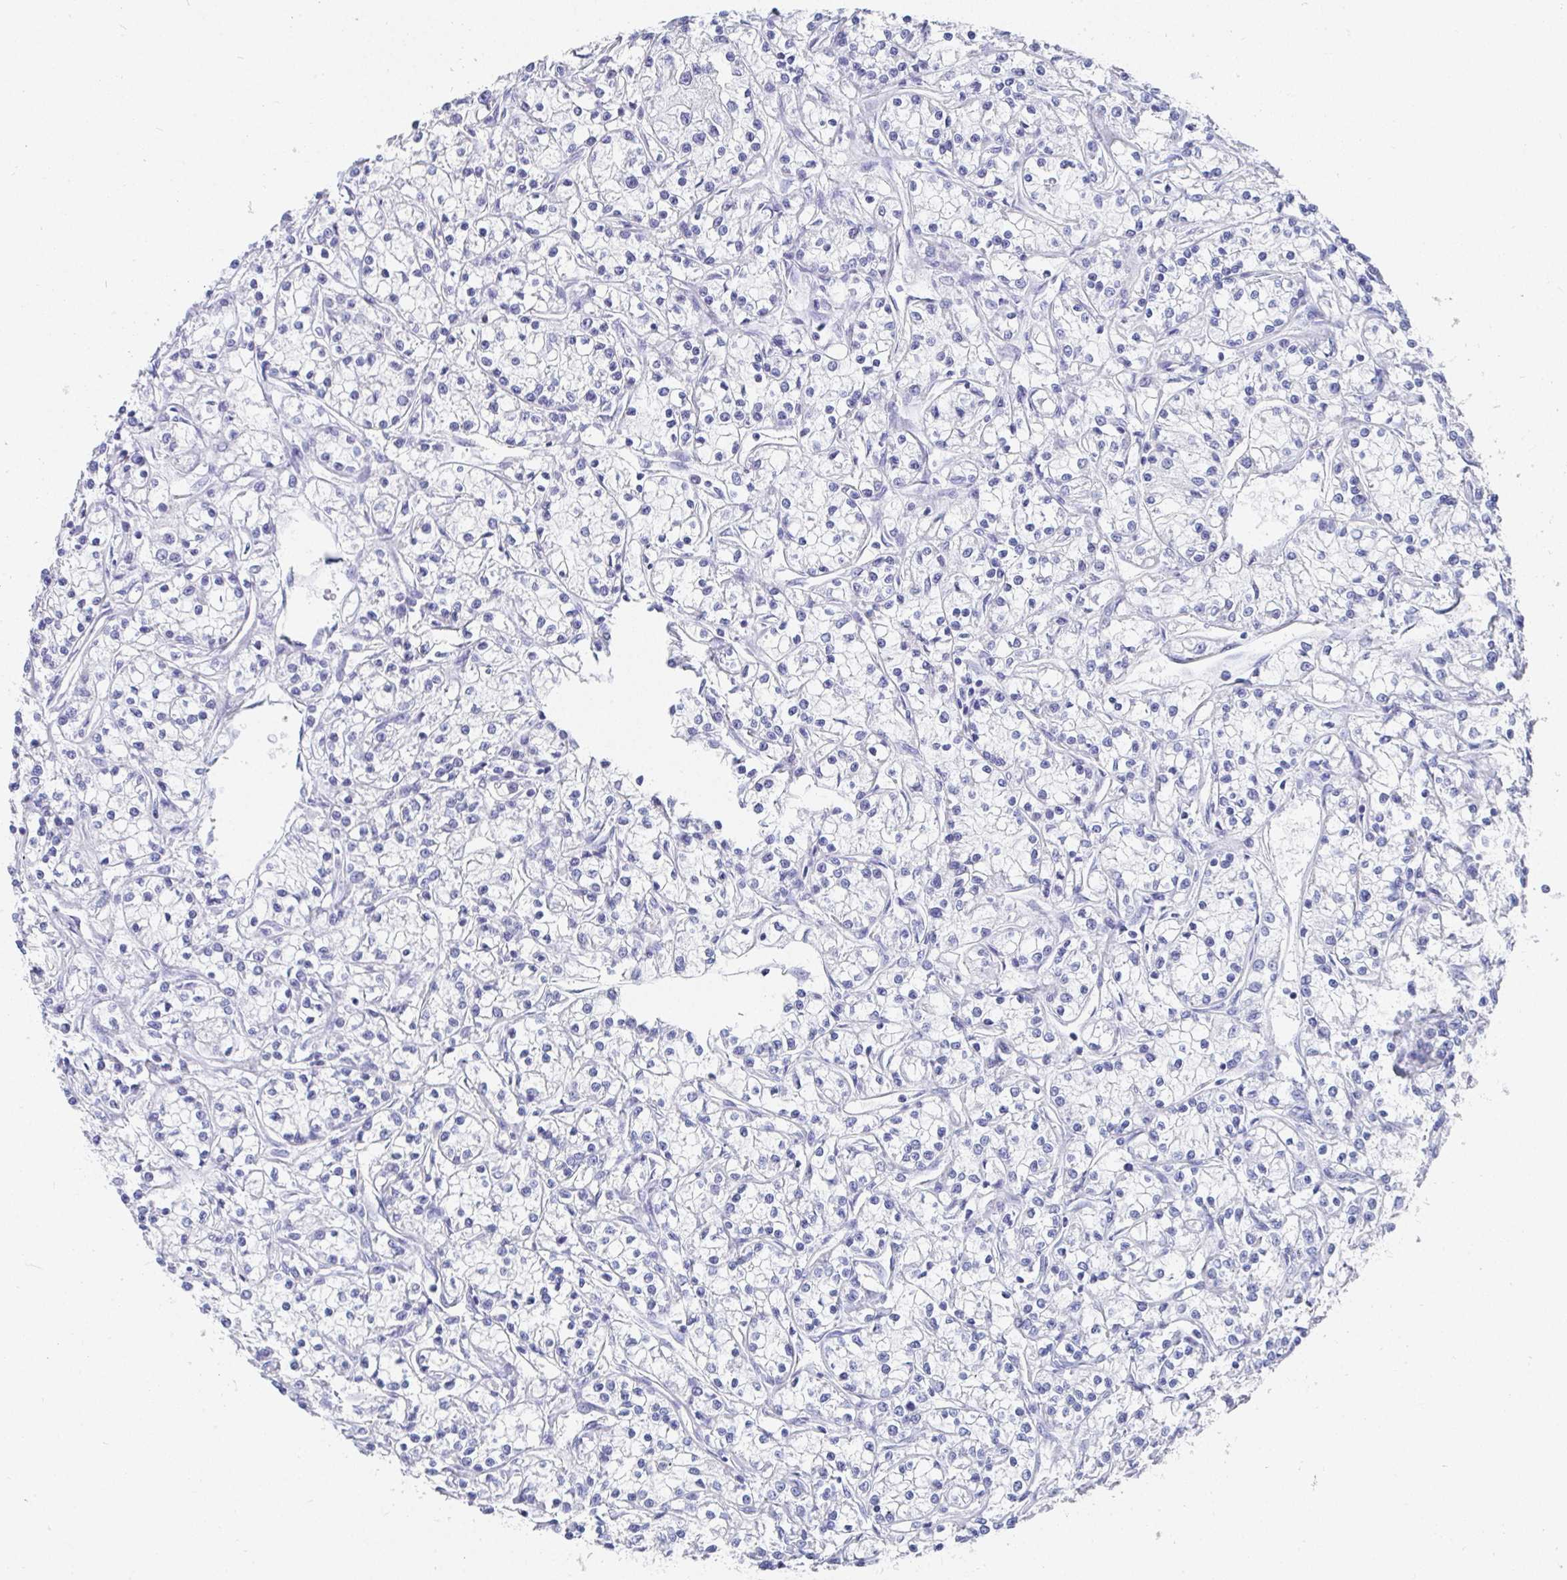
{"staining": {"intensity": "negative", "quantity": "none", "location": "none"}, "tissue": "renal cancer", "cell_type": "Tumor cells", "image_type": "cancer", "snomed": [{"axis": "morphology", "description": "Adenocarcinoma, NOS"}, {"axis": "topography", "description": "Kidney"}], "caption": "The photomicrograph reveals no significant staining in tumor cells of renal adenocarcinoma. The staining is performed using DAB brown chromogen with nuclei counter-stained in using hematoxylin.", "gene": "GRIA1", "patient": {"sex": "female", "age": 59}}